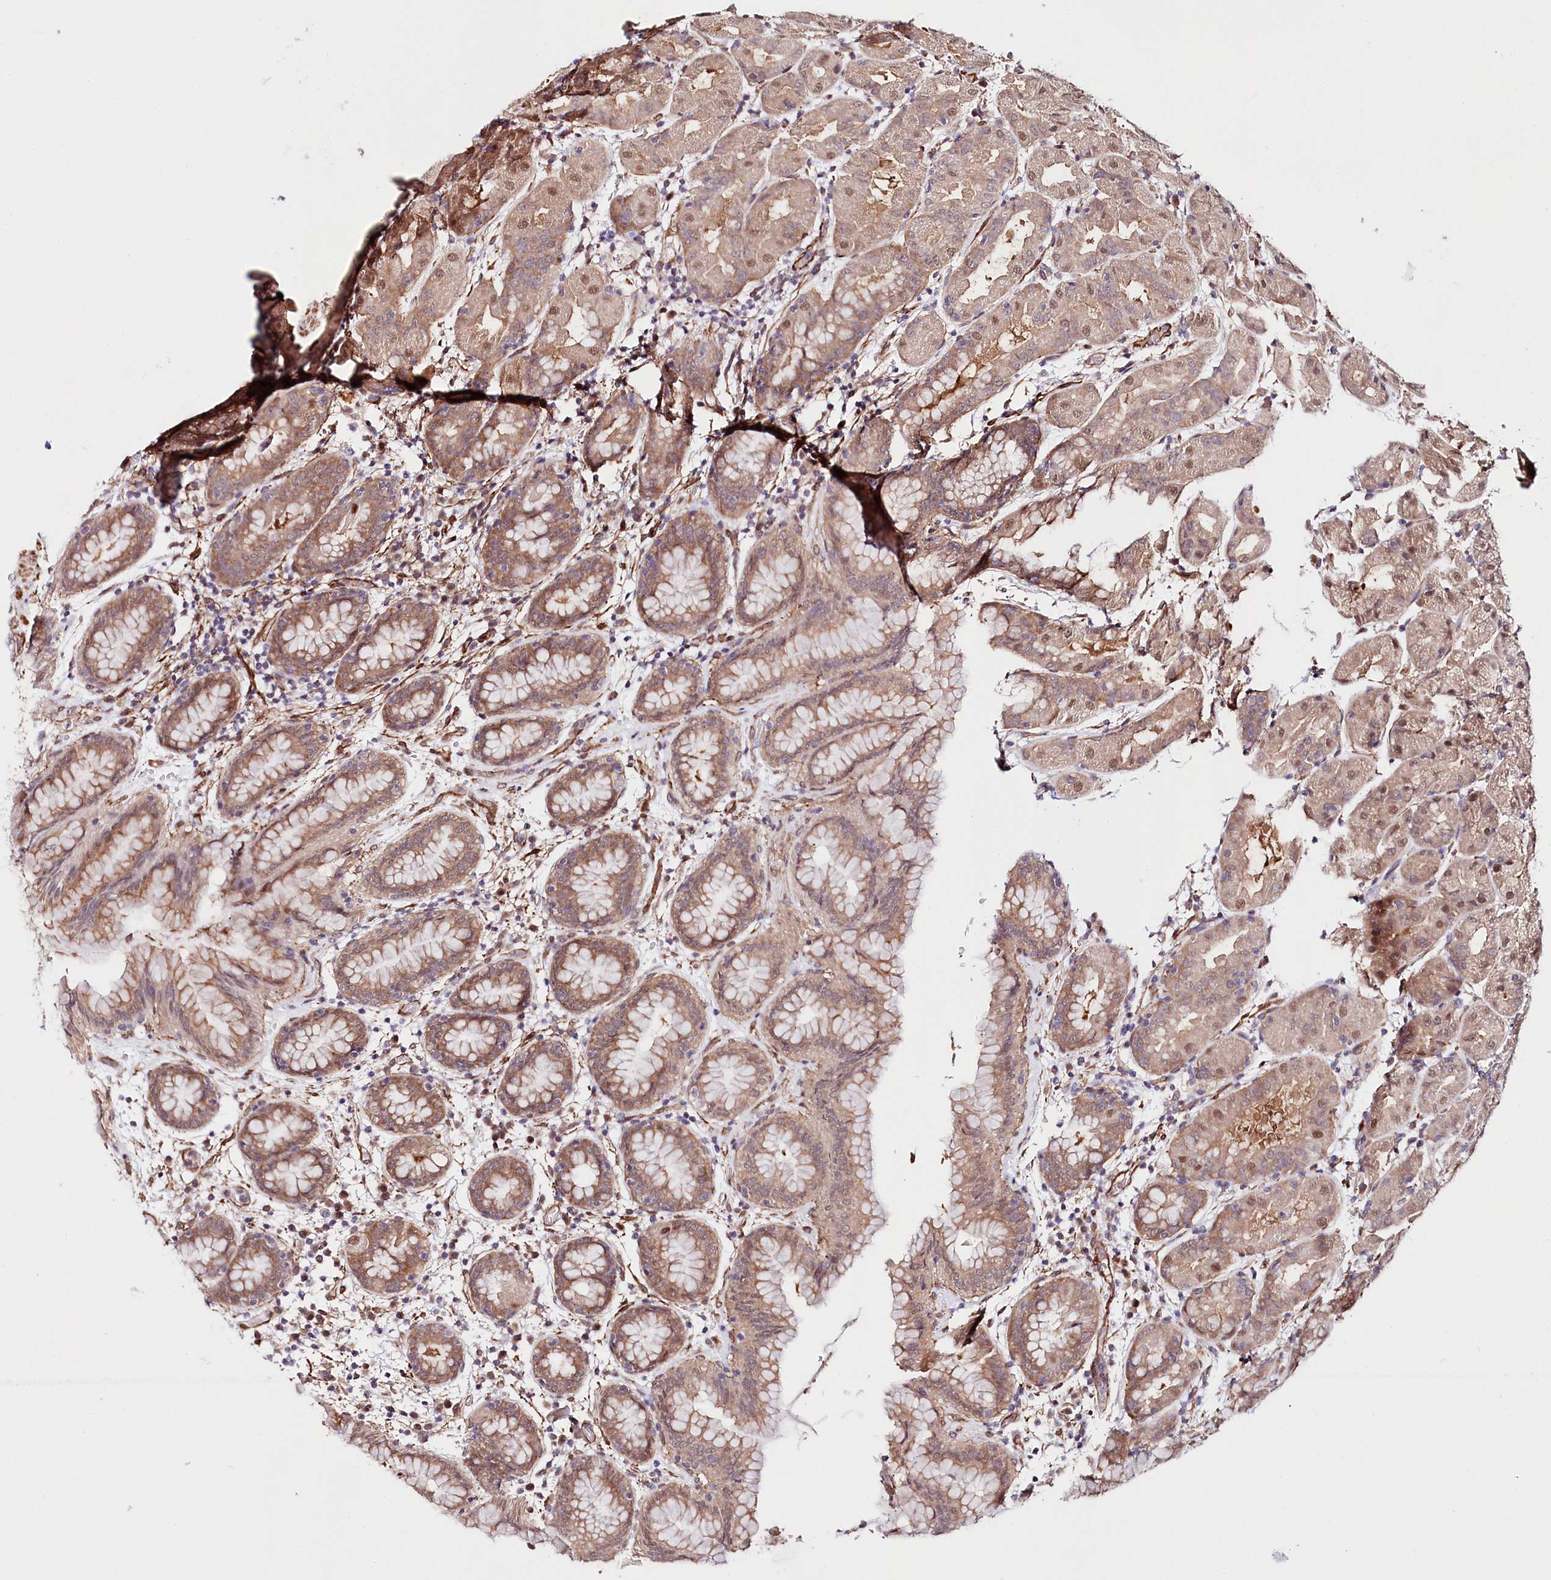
{"staining": {"intensity": "moderate", "quantity": ">75%", "location": "cytoplasmic/membranous,nuclear"}, "tissue": "stomach", "cell_type": "Glandular cells", "image_type": "normal", "snomed": [{"axis": "morphology", "description": "Normal tissue, NOS"}, {"axis": "topography", "description": "Stomach"}], "caption": "Immunohistochemistry staining of benign stomach, which exhibits medium levels of moderate cytoplasmic/membranous,nuclear staining in about >75% of glandular cells indicating moderate cytoplasmic/membranous,nuclear protein positivity. The staining was performed using DAB (3,3'-diaminobenzidine) (brown) for protein detection and nuclei were counterstained in hematoxylin (blue).", "gene": "PPP2R5B", "patient": {"sex": "female", "age": 79}}